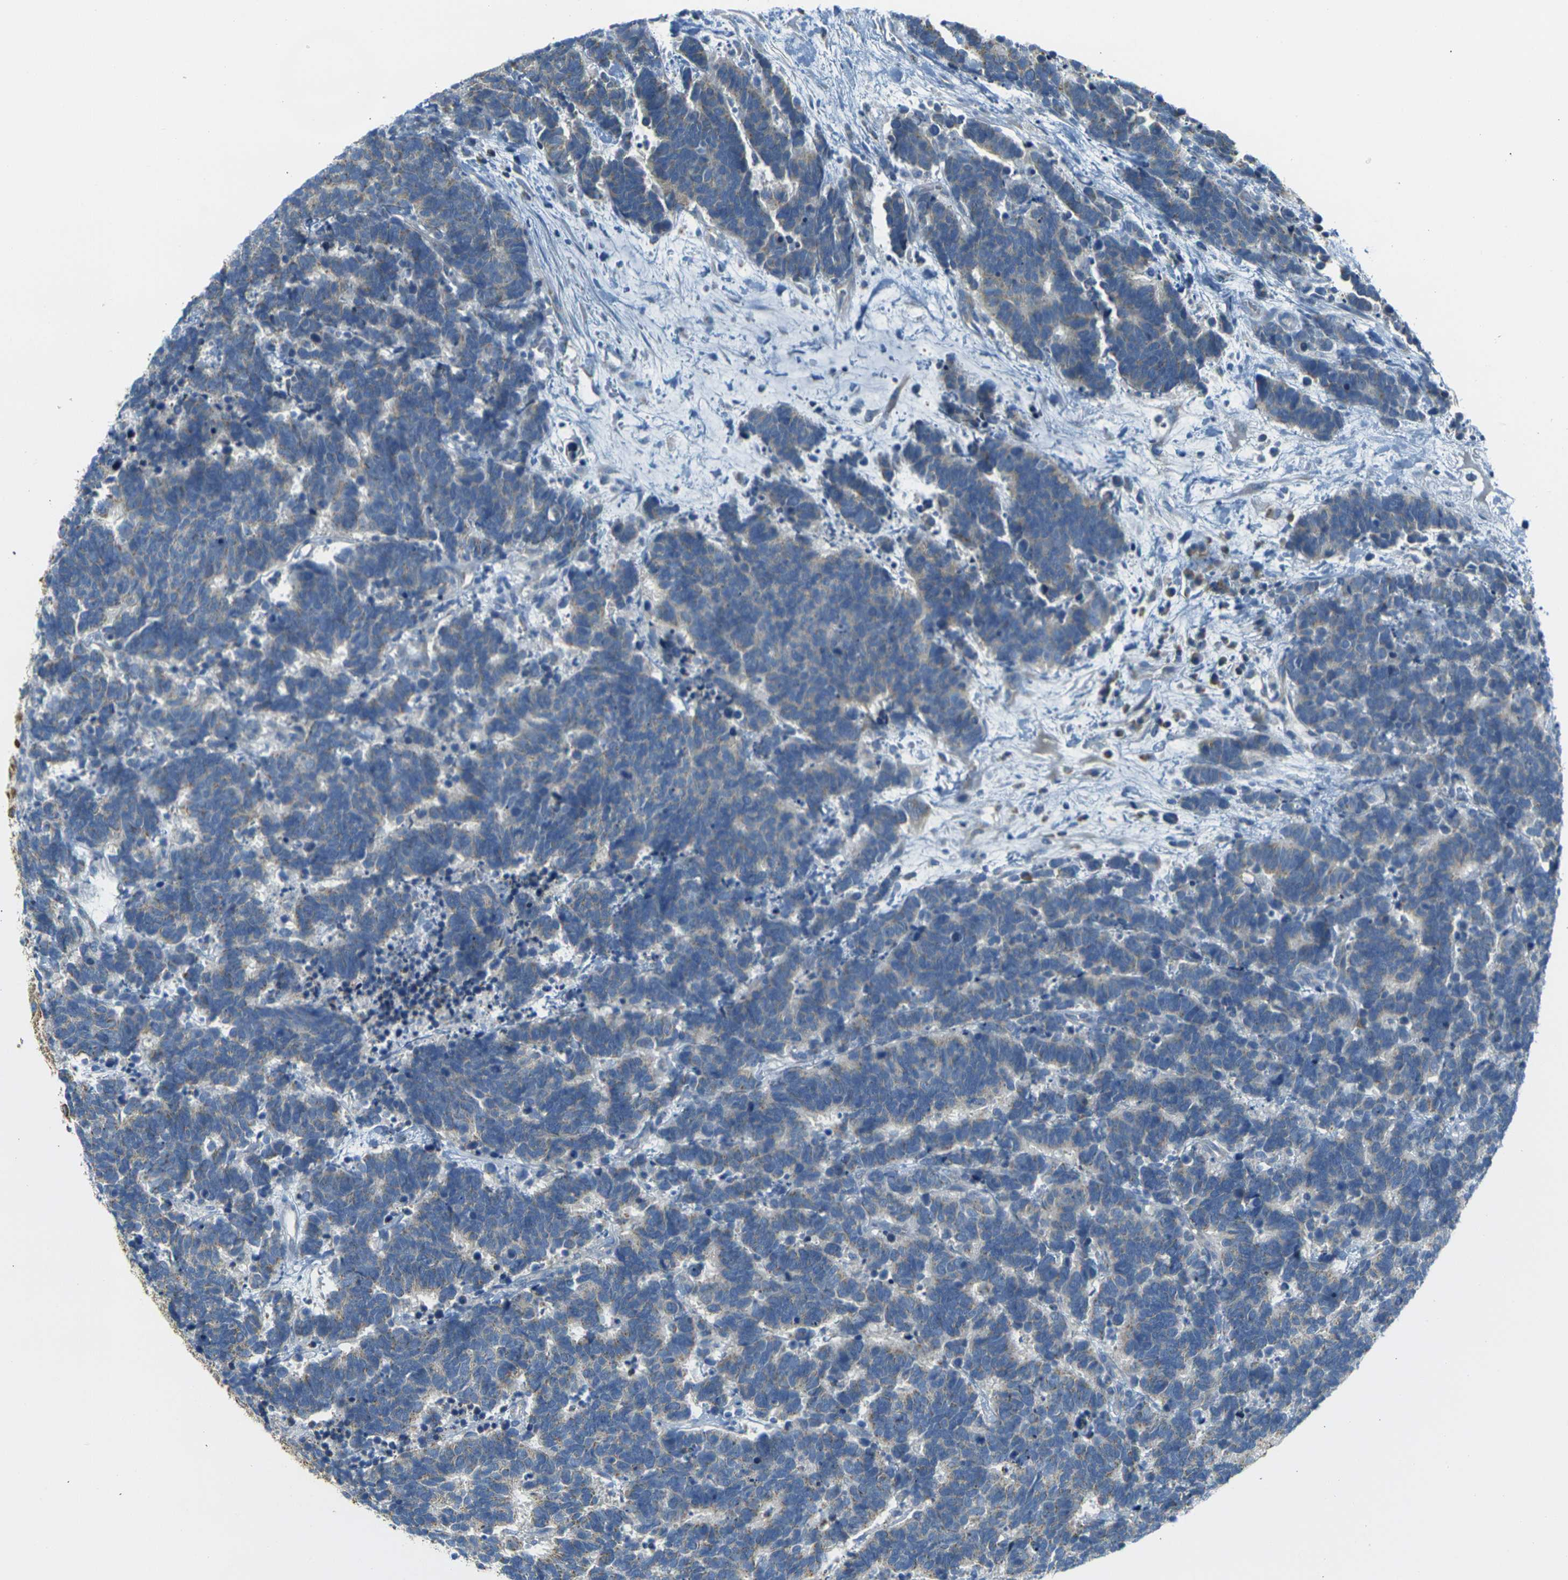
{"staining": {"intensity": "weak", "quantity": "<25%", "location": "cytoplasmic/membranous"}, "tissue": "carcinoid", "cell_type": "Tumor cells", "image_type": "cancer", "snomed": [{"axis": "morphology", "description": "Carcinoma, NOS"}, {"axis": "morphology", "description": "Carcinoid, malignant, NOS"}, {"axis": "topography", "description": "Urinary bladder"}], "caption": "Immunohistochemistry (IHC) photomicrograph of neoplastic tissue: carcinoid stained with DAB shows no significant protein staining in tumor cells.", "gene": "PARD6B", "patient": {"sex": "male", "age": 57}}